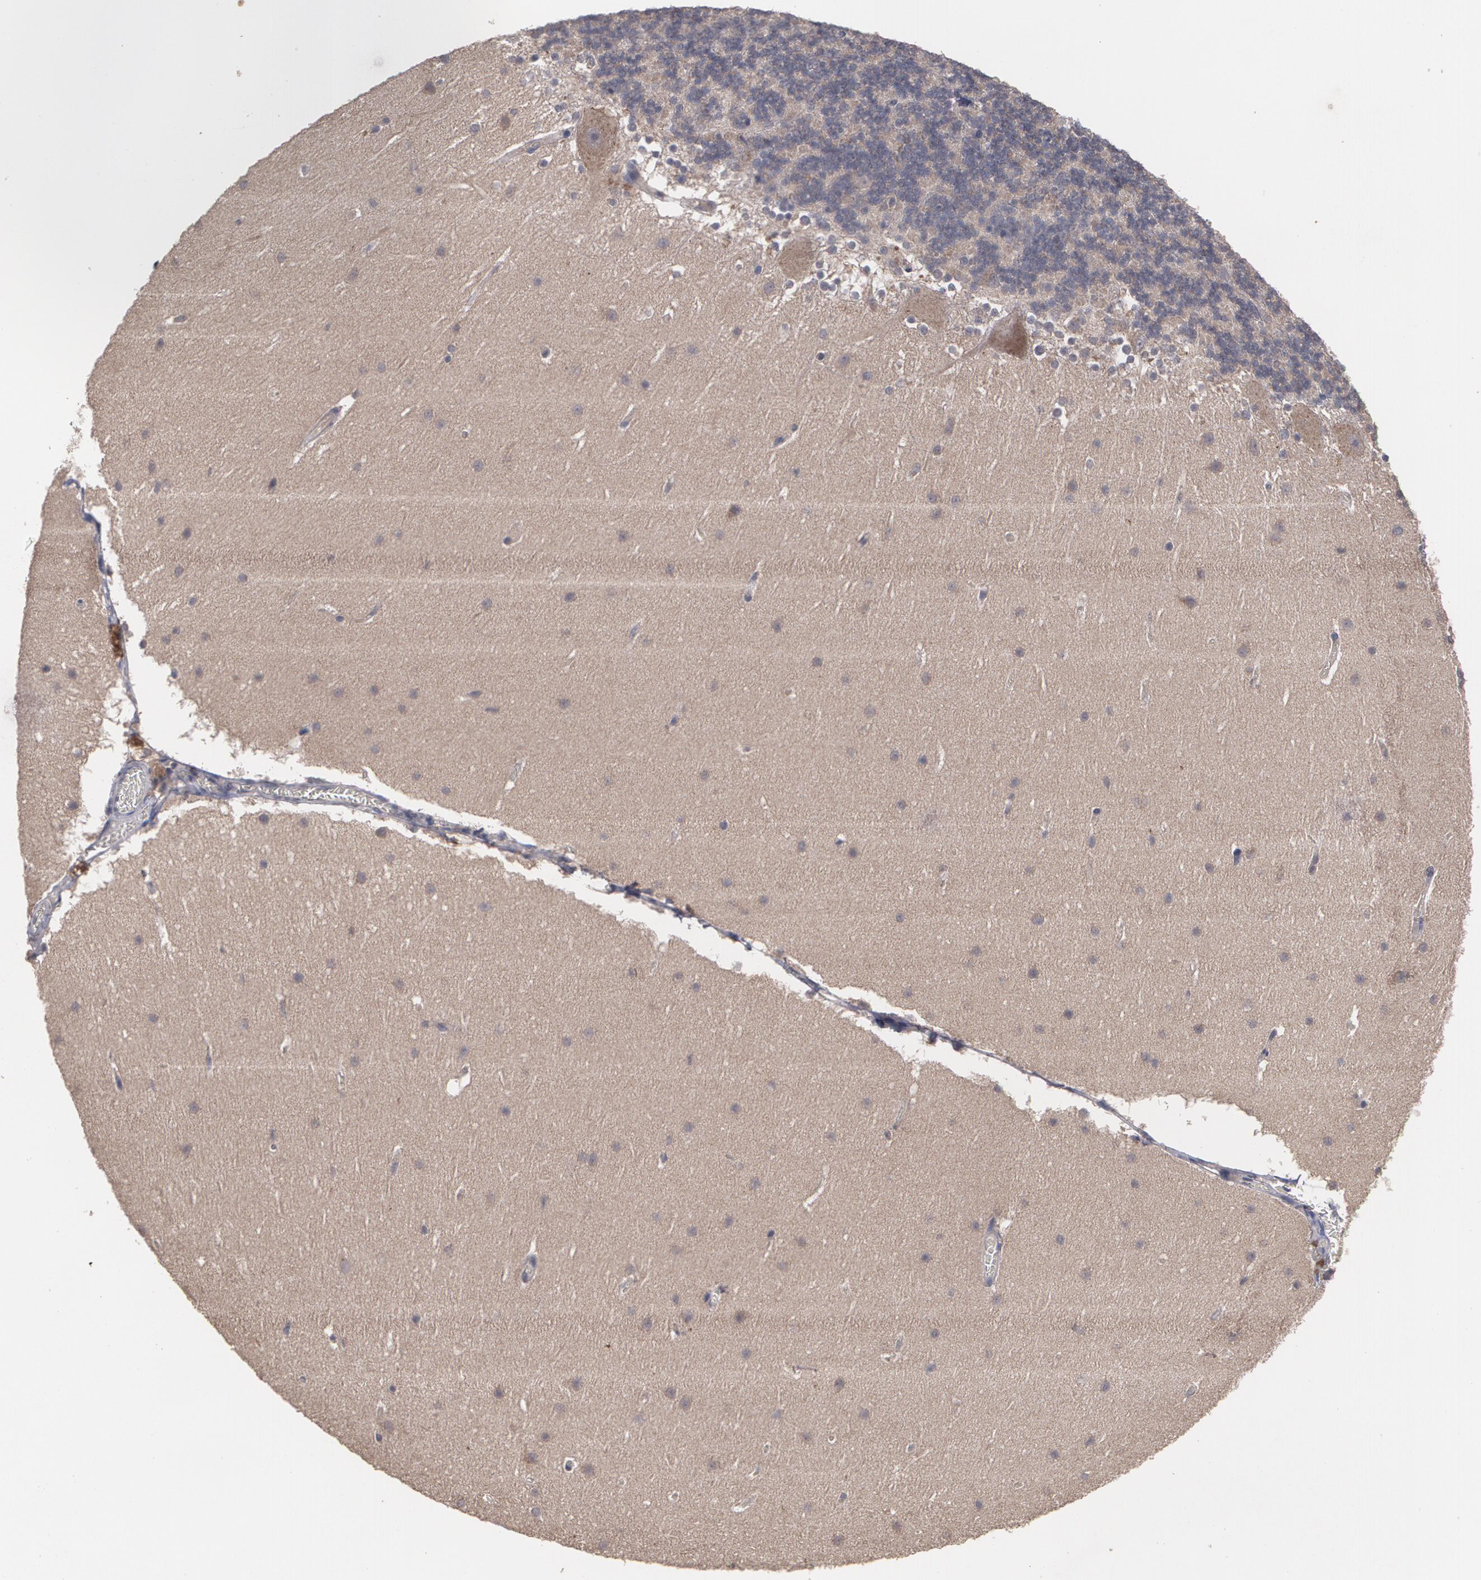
{"staining": {"intensity": "weak", "quantity": "25%-75%", "location": "cytoplasmic/membranous"}, "tissue": "cerebellum", "cell_type": "Cells in granular layer", "image_type": "normal", "snomed": [{"axis": "morphology", "description": "Normal tissue, NOS"}, {"axis": "topography", "description": "Cerebellum"}], "caption": "Cerebellum stained with immunohistochemistry (IHC) shows weak cytoplasmic/membranous expression in about 25%-75% of cells in granular layer.", "gene": "ARF6", "patient": {"sex": "female", "age": 19}}